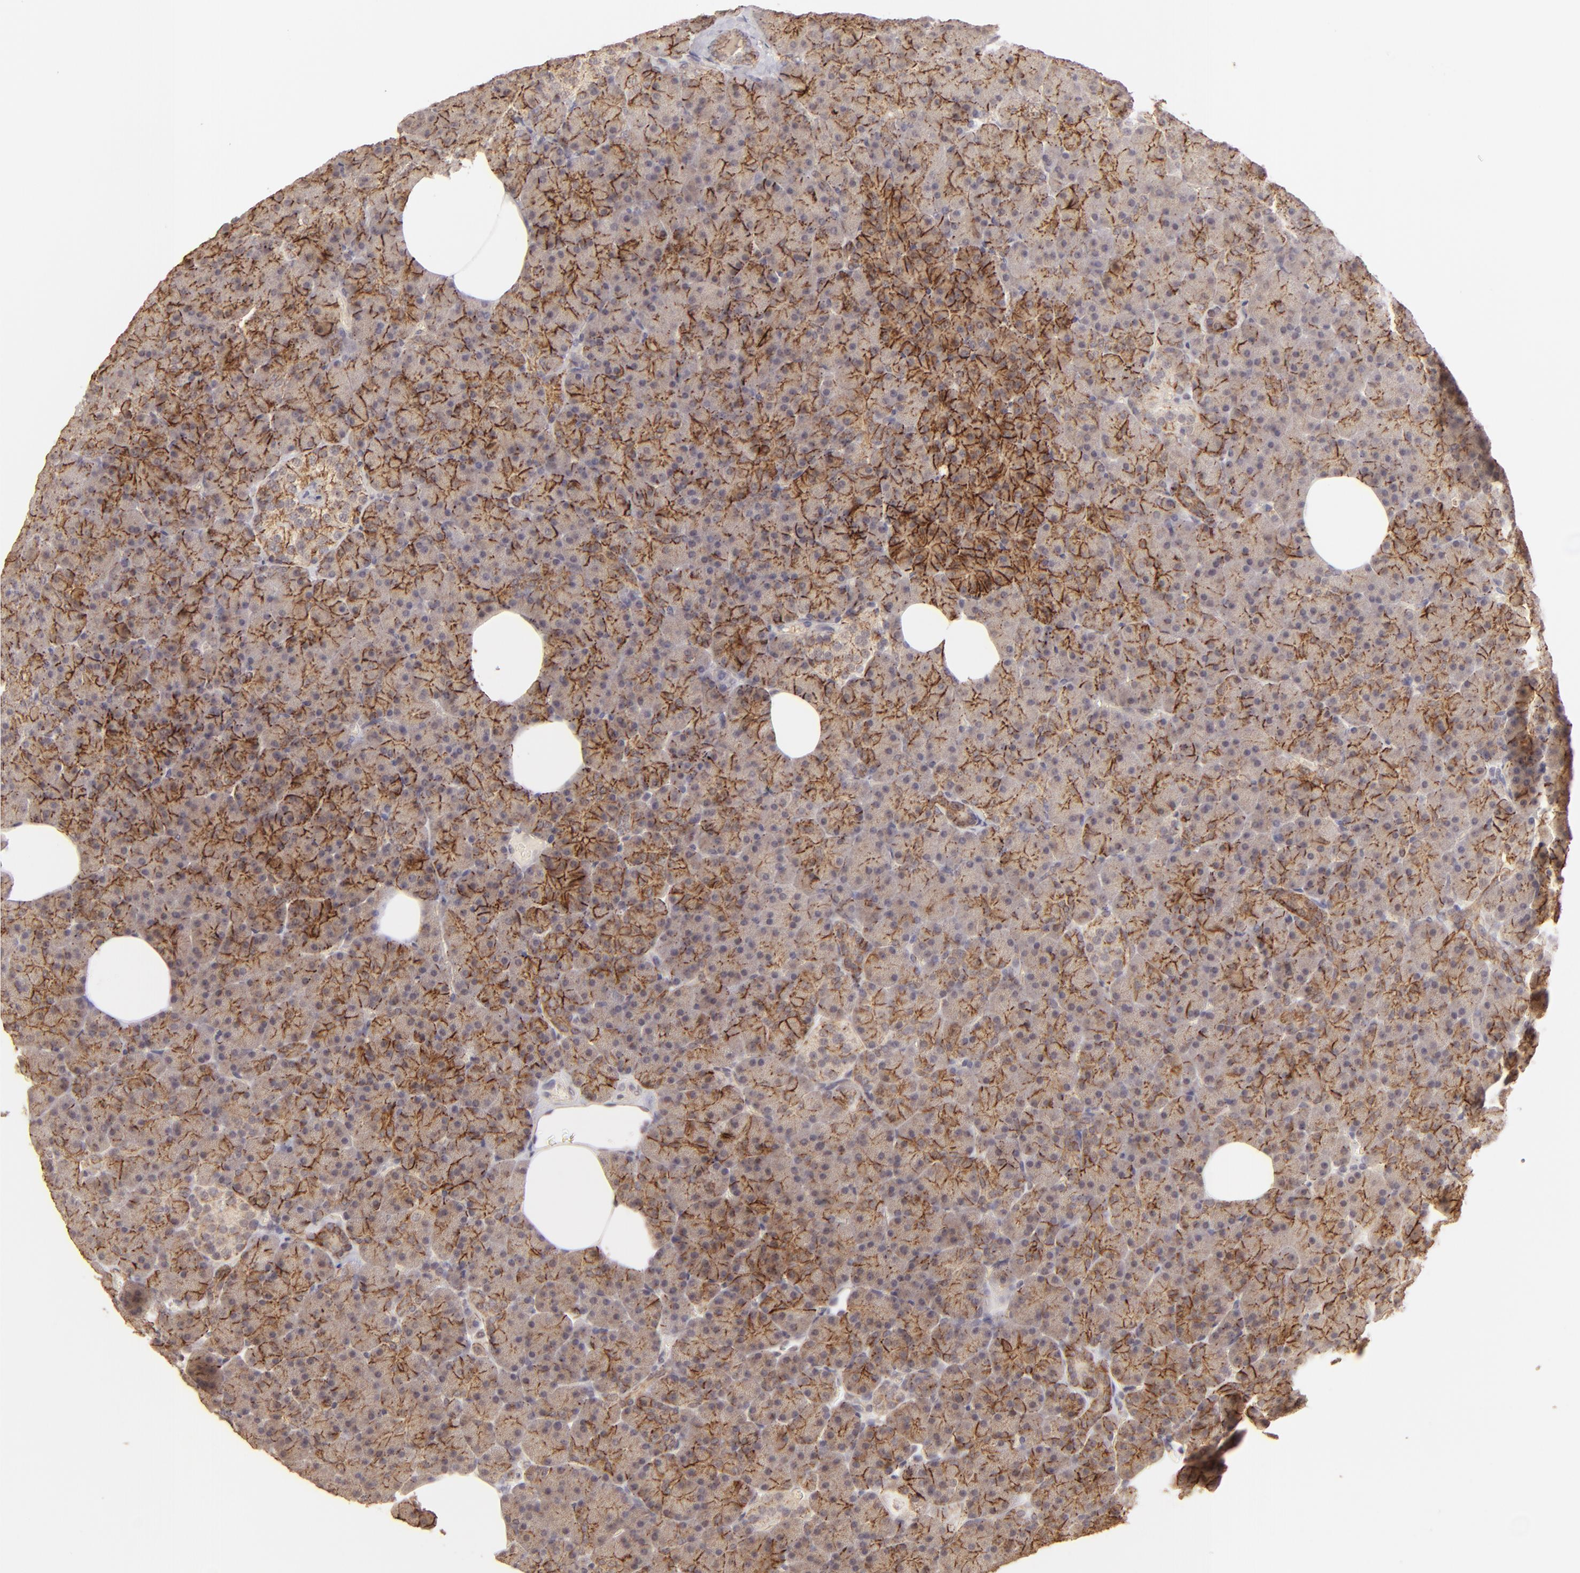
{"staining": {"intensity": "moderate", "quantity": ">75%", "location": "cytoplasmic/membranous"}, "tissue": "pancreas", "cell_type": "Exocrine glandular cells", "image_type": "normal", "snomed": [{"axis": "morphology", "description": "Normal tissue, NOS"}, {"axis": "topography", "description": "Pancreas"}], "caption": "Protein expression analysis of benign pancreas reveals moderate cytoplasmic/membranous positivity in approximately >75% of exocrine glandular cells.", "gene": "CLDN1", "patient": {"sex": "female", "age": 35}}